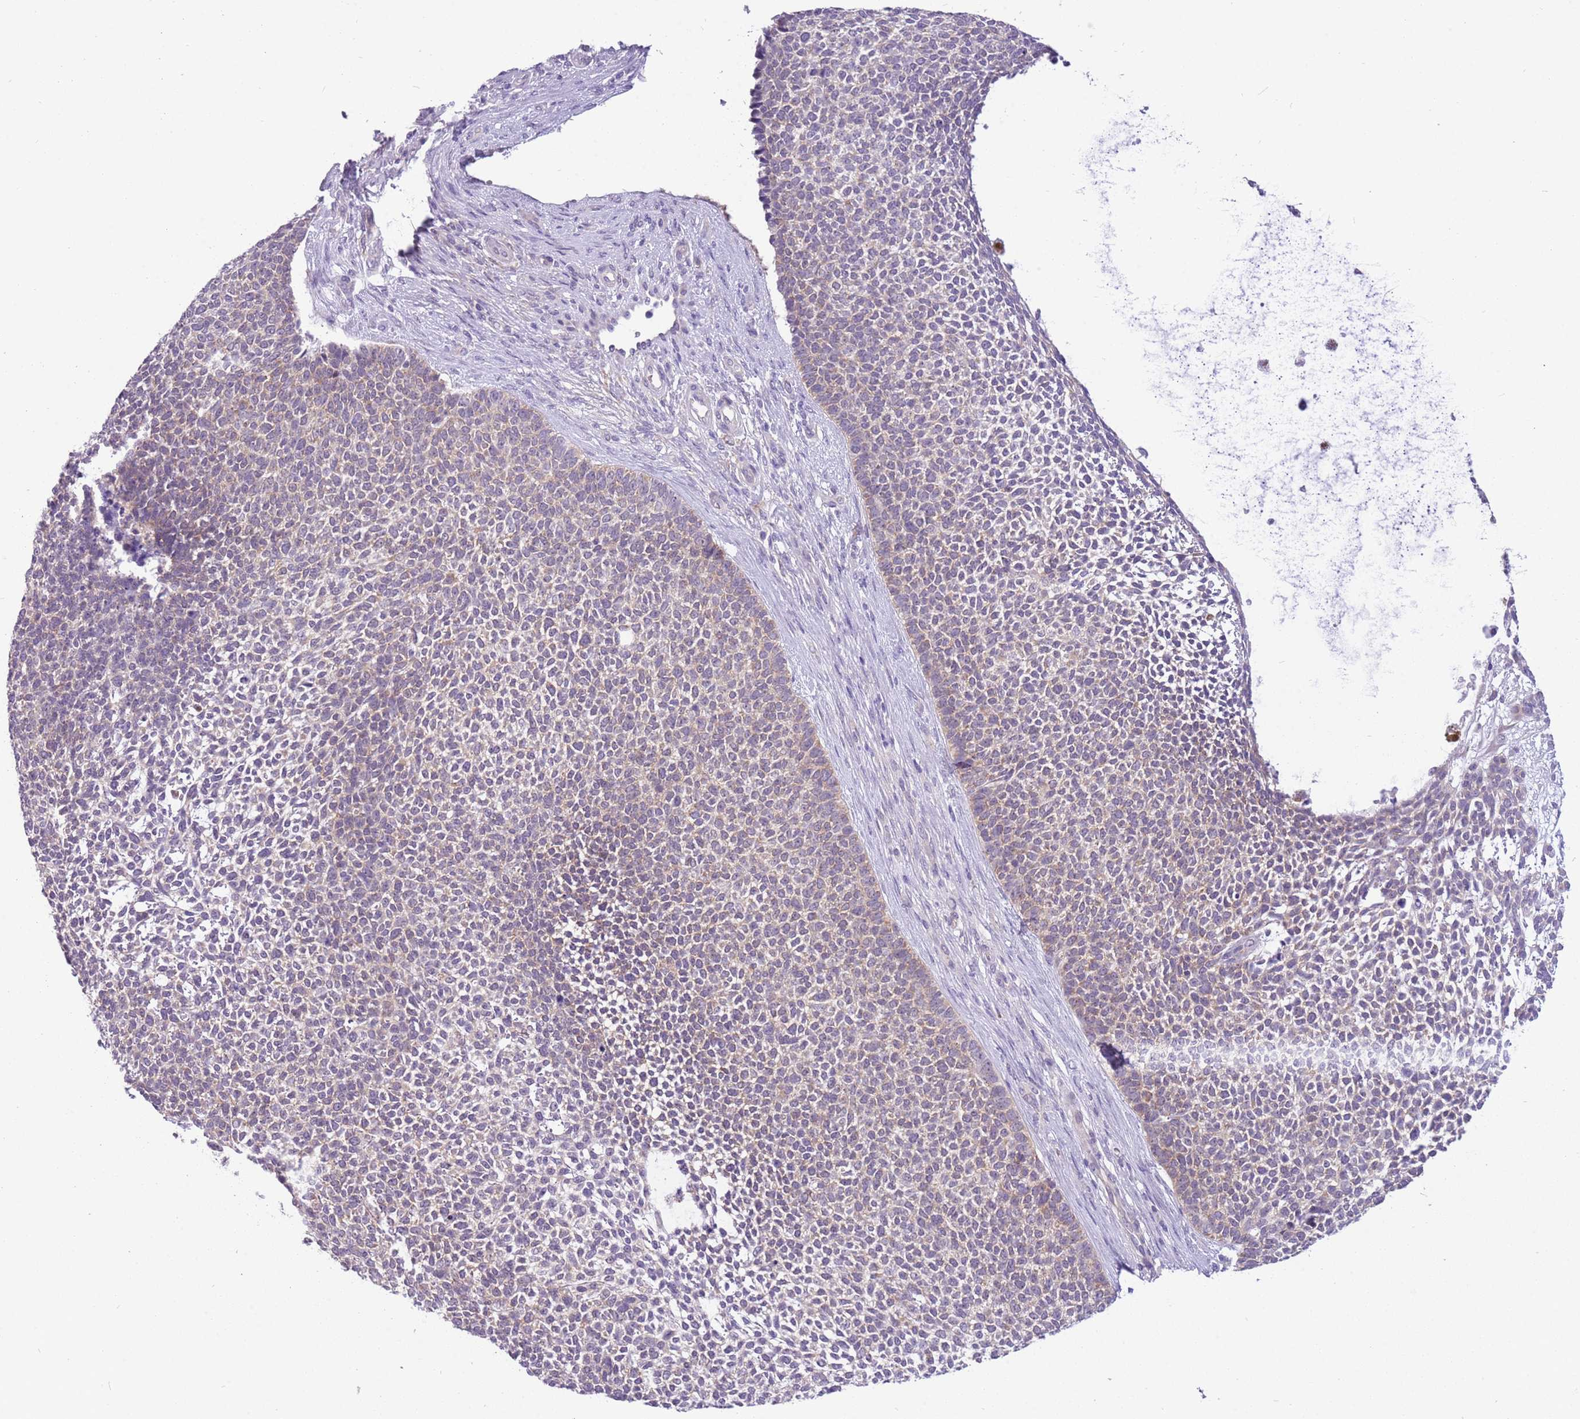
{"staining": {"intensity": "weak", "quantity": "<25%", "location": "cytoplasmic/membranous"}, "tissue": "skin cancer", "cell_type": "Tumor cells", "image_type": "cancer", "snomed": [{"axis": "morphology", "description": "Basal cell carcinoma"}, {"axis": "topography", "description": "Skin"}], "caption": "Skin cancer (basal cell carcinoma) stained for a protein using immunohistochemistry reveals no staining tumor cells.", "gene": "FAM120C", "patient": {"sex": "female", "age": 84}}